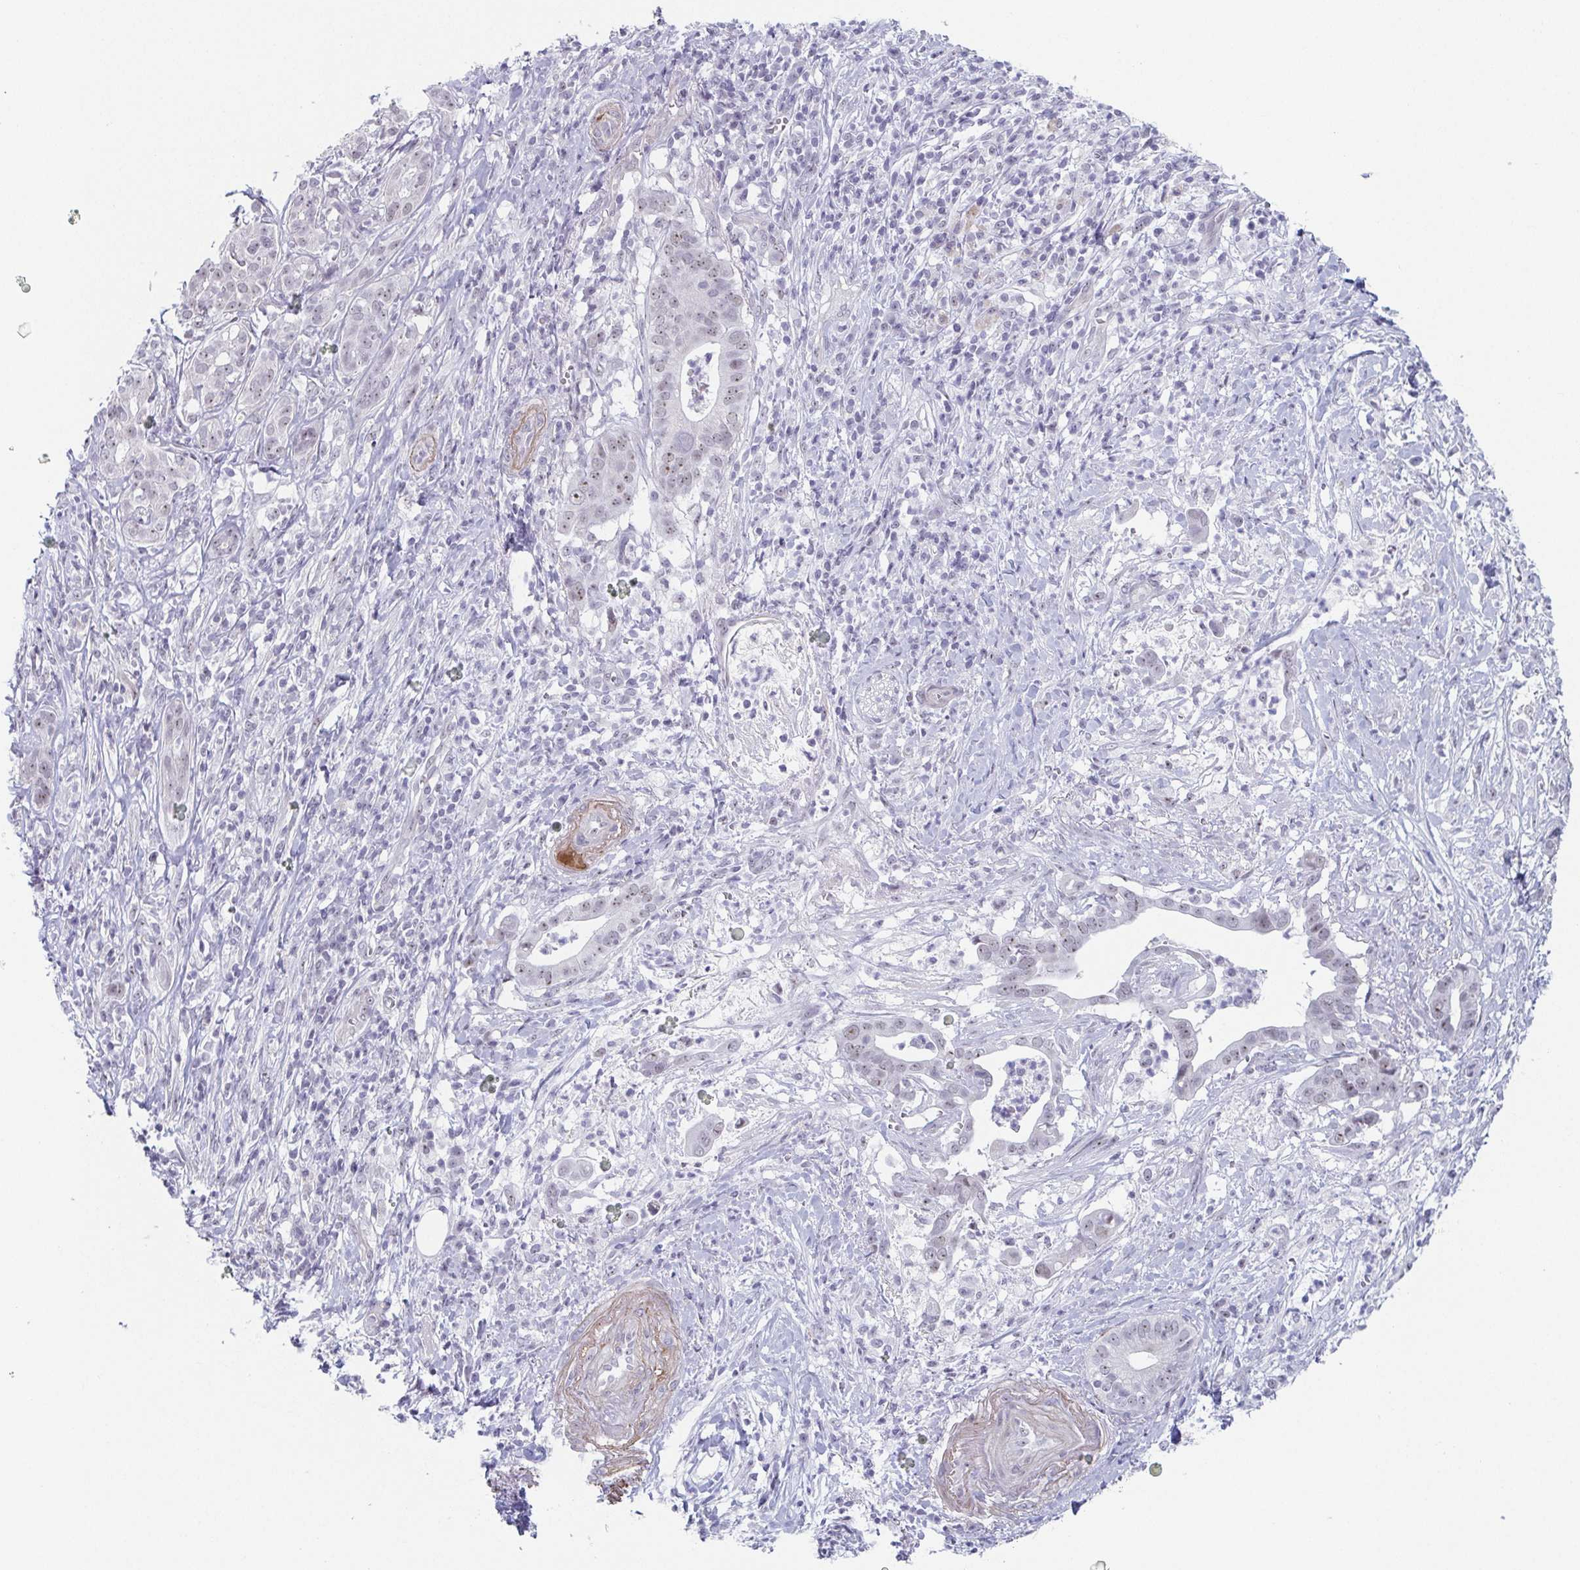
{"staining": {"intensity": "negative", "quantity": "none", "location": "none"}, "tissue": "pancreatic cancer", "cell_type": "Tumor cells", "image_type": "cancer", "snomed": [{"axis": "morphology", "description": "Adenocarcinoma, NOS"}, {"axis": "topography", "description": "Pancreas"}], "caption": "IHC photomicrograph of human pancreatic adenocarcinoma stained for a protein (brown), which shows no expression in tumor cells.", "gene": "EXOSC7", "patient": {"sex": "male", "age": 61}}